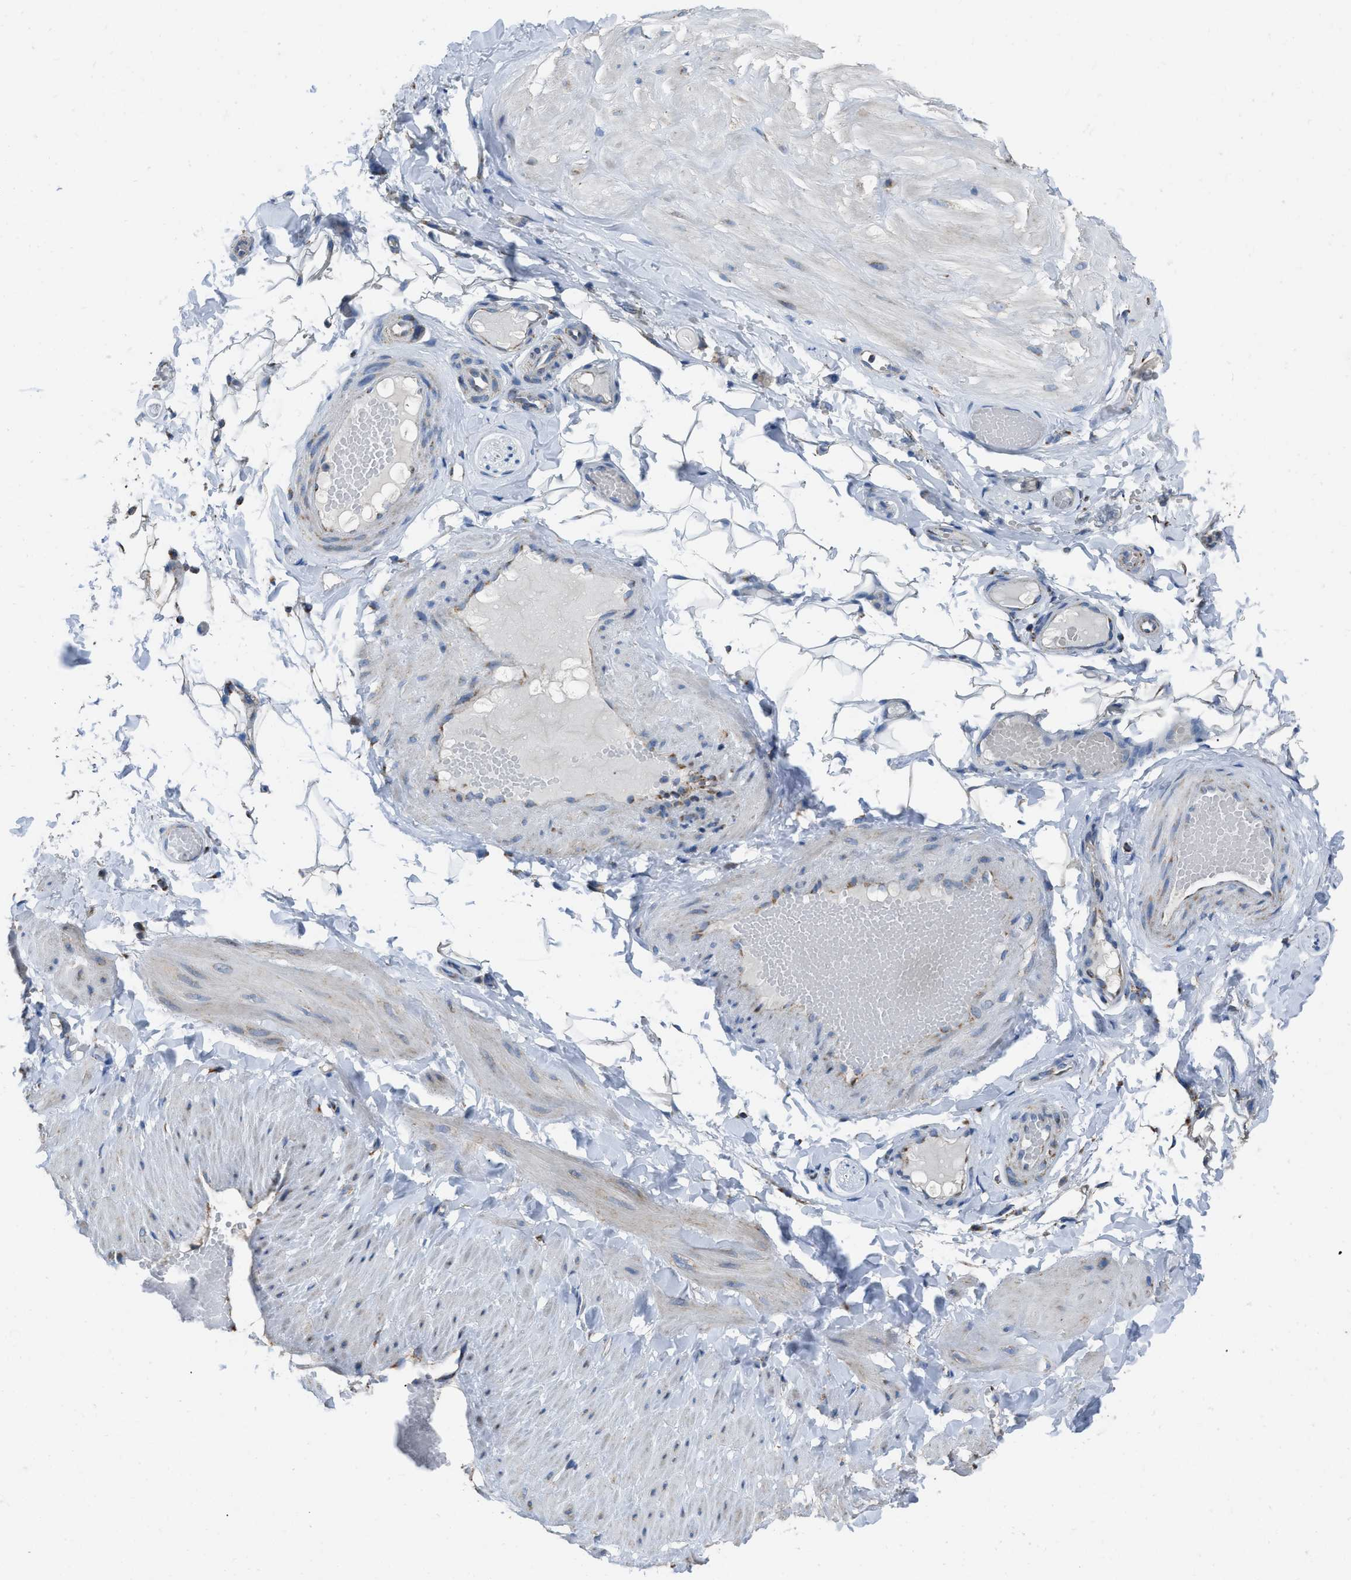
{"staining": {"intensity": "moderate", "quantity": "25%-75%", "location": "cytoplasmic/membranous"}, "tissue": "adipose tissue", "cell_type": "Adipocytes", "image_type": "normal", "snomed": [{"axis": "morphology", "description": "Normal tissue, NOS"}, {"axis": "topography", "description": "Adipose tissue"}, {"axis": "topography", "description": "Vascular tissue"}, {"axis": "topography", "description": "Peripheral nerve tissue"}], "caption": "The photomicrograph exhibits staining of normal adipose tissue, revealing moderate cytoplasmic/membranous protein staining (brown color) within adipocytes. (DAB (3,3'-diaminobenzidine) = brown stain, brightfield microscopy at high magnification).", "gene": "ETFB", "patient": {"sex": "male", "age": 25}}